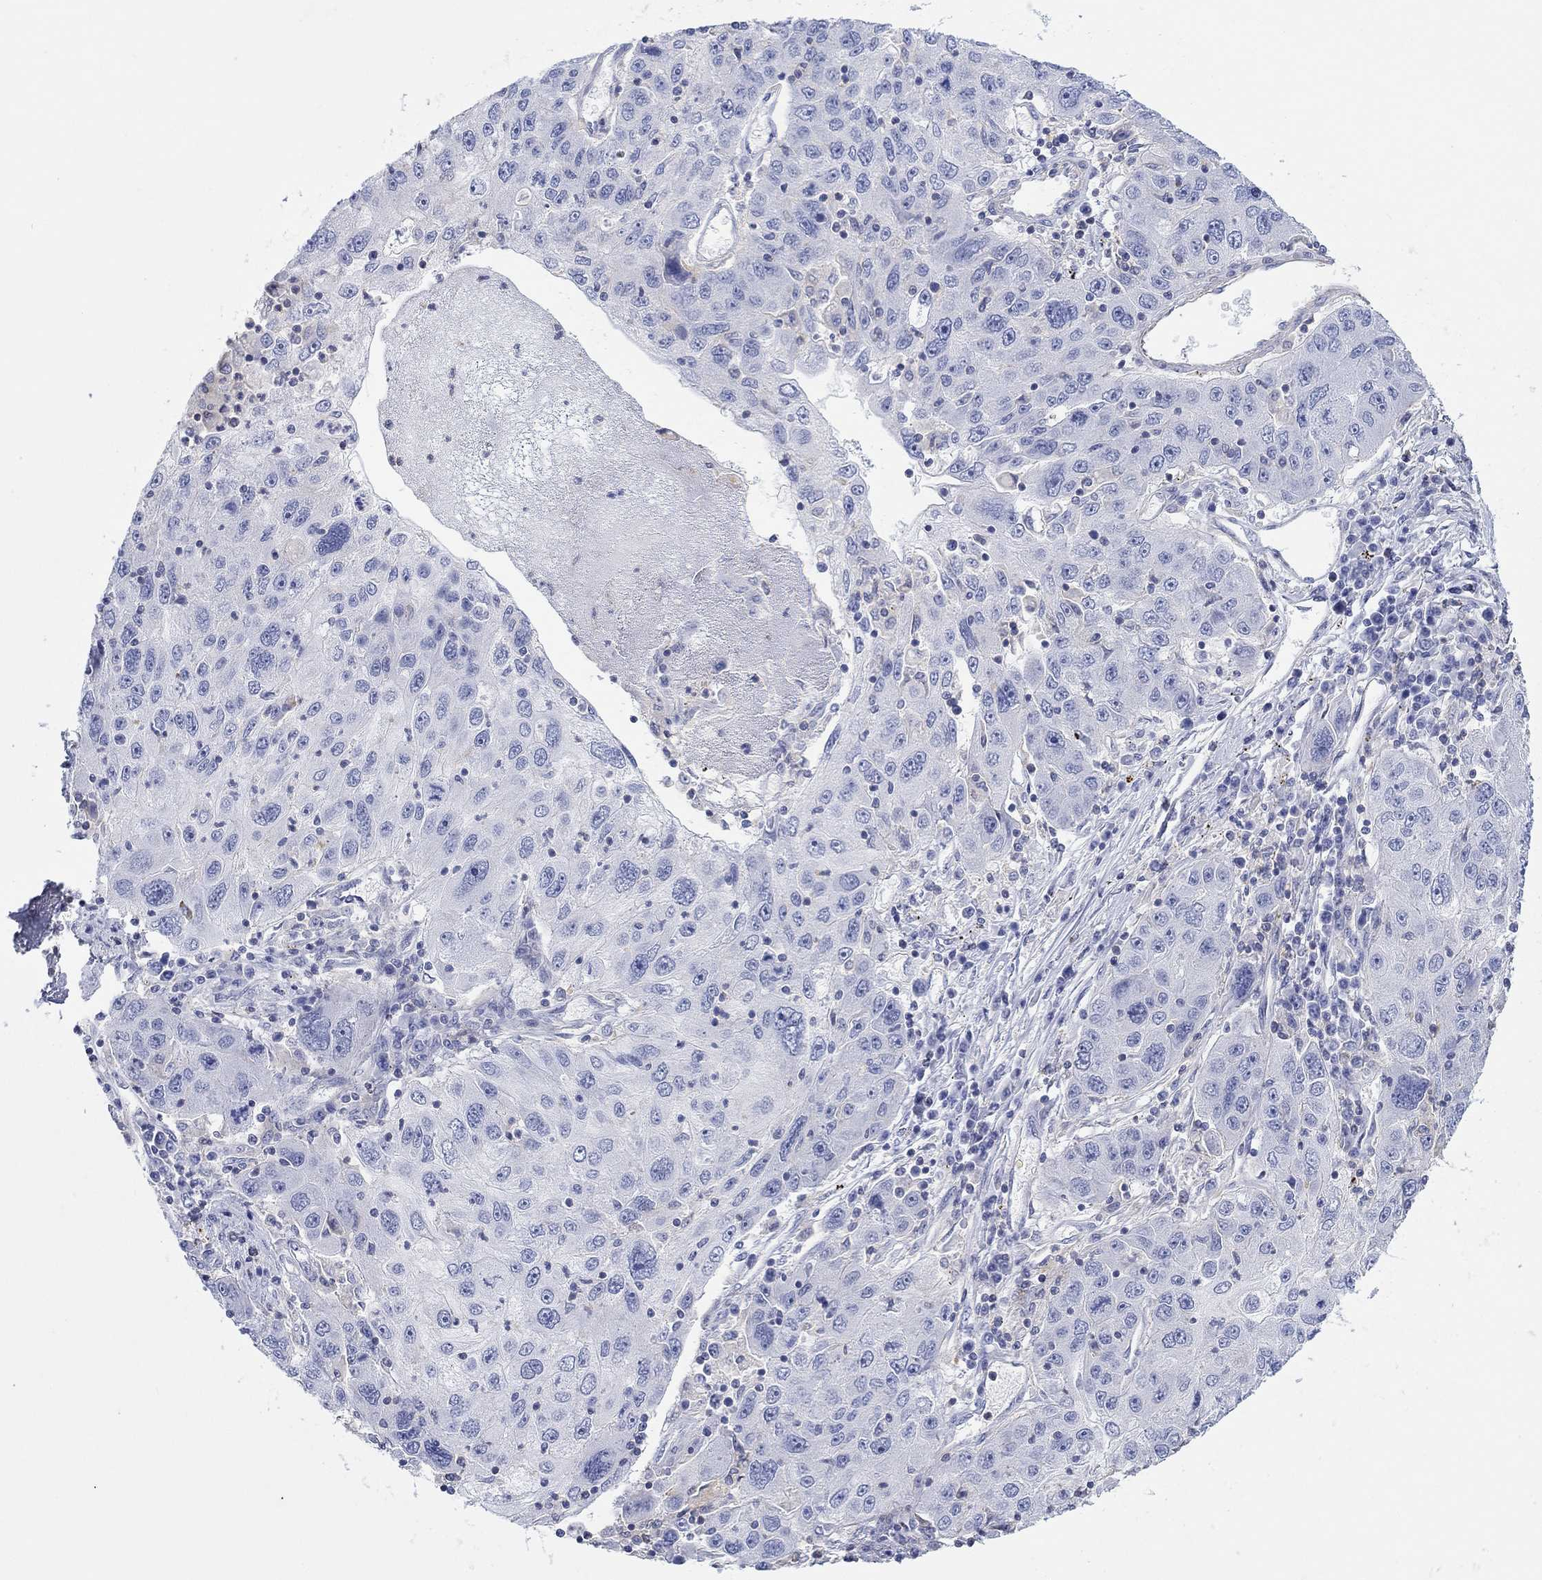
{"staining": {"intensity": "negative", "quantity": "none", "location": "none"}, "tissue": "stomach cancer", "cell_type": "Tumor cells", "image_type": "cancer", "snomed": [{"axis": "morphology", "description": "Adenocarcinoma, NOS"}, {"axis": "topography", "description": "Stomach"}], "caption": "This is an immunohistochemistry micrograph of stomach adenocarcinoma. There is no expression in tumor cells.", "gene": "PPIL6", "patient": {"sex": "male", "age": 56}}